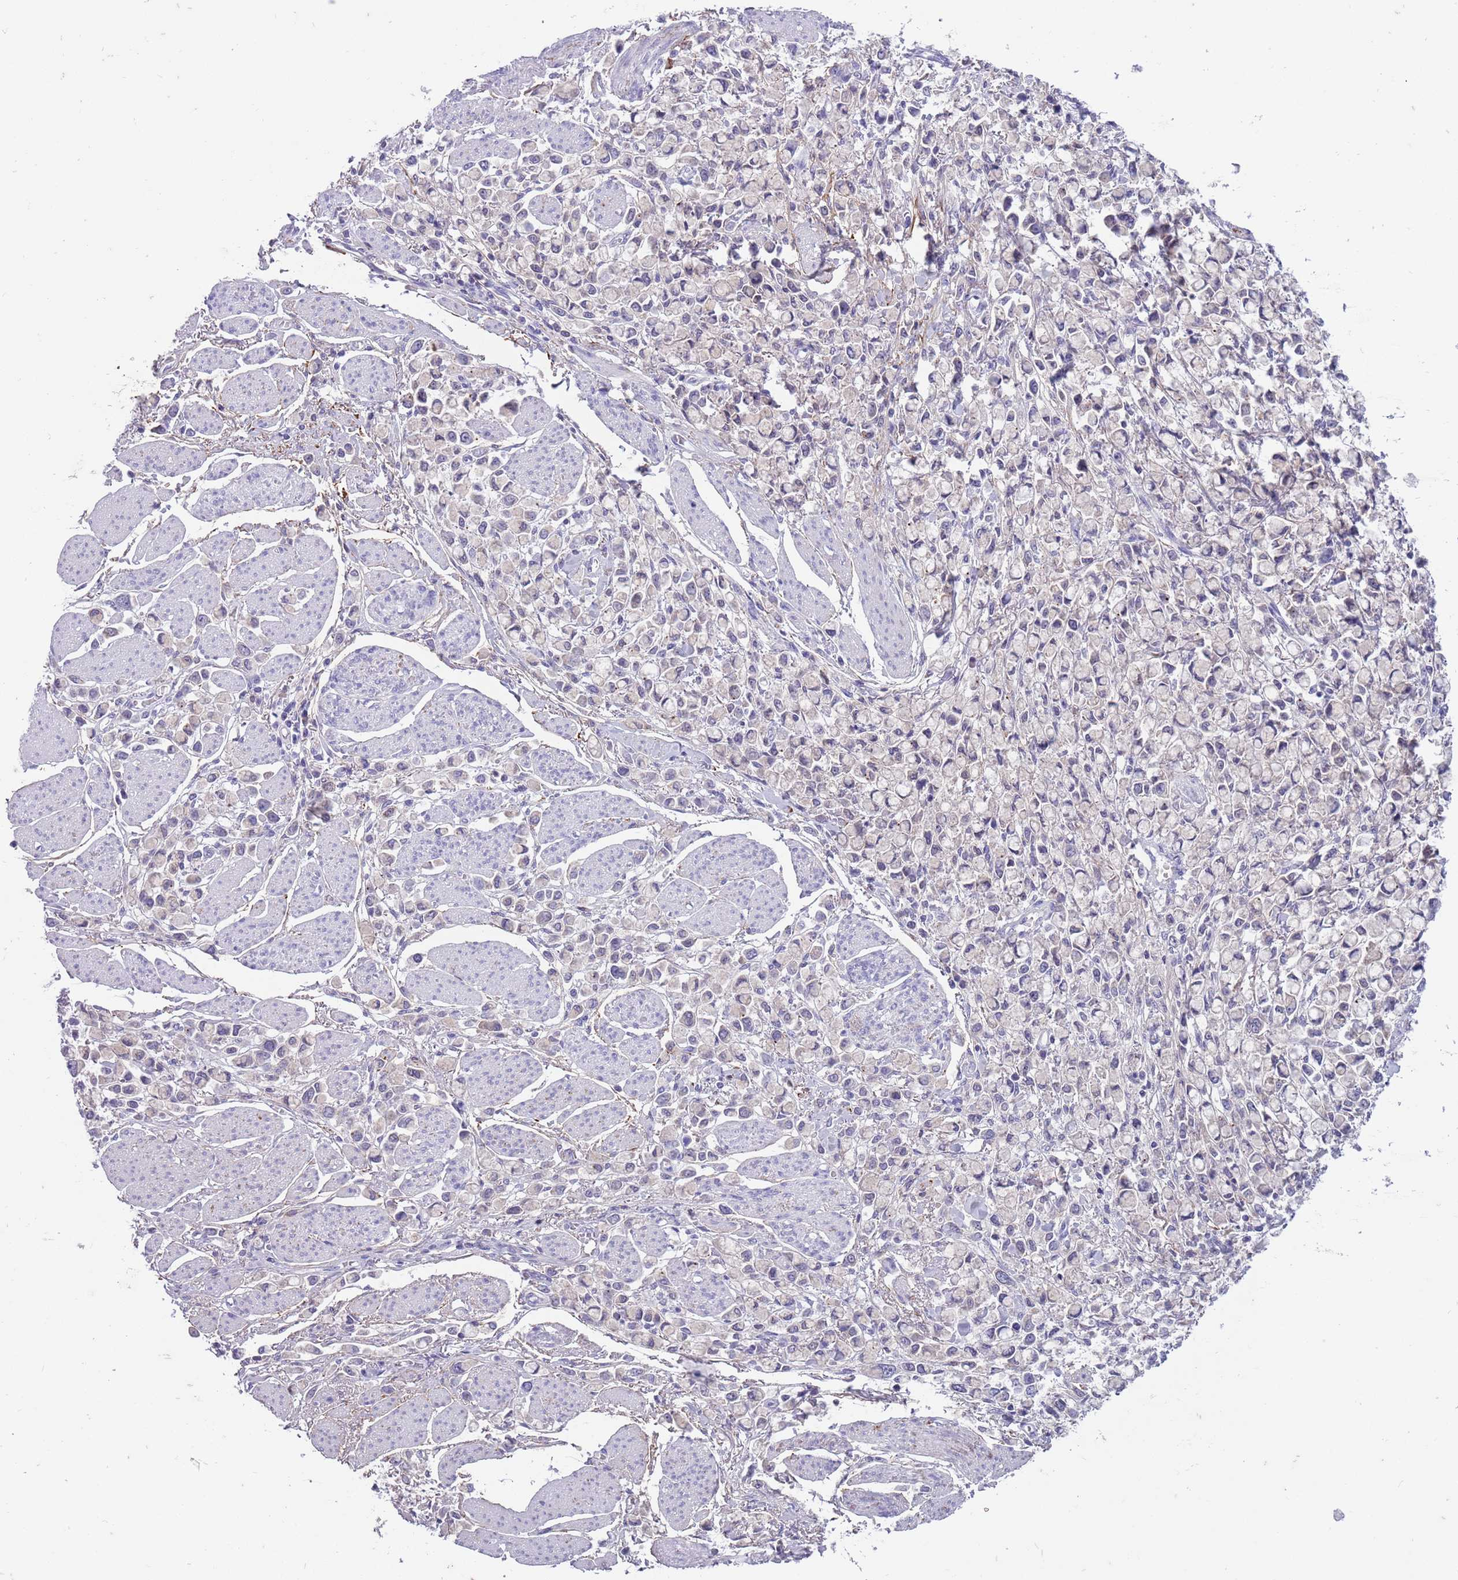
{"staining": {"intensity": "weak", "quantity": "<25%", "location": "cytoplasmic/membranous"}, "tissue": "stomach cancer", "cell_type": "Tumor cells", "image_type": "cancer", "snomed": [{"axis": "morphology", "description": "Adenocarcinoma, NOS"}, {"axis": "topography", "description": "Stomach"}], "caption": "Human stomach adenocarcinoma stained for a protein using immunohistochemistry reveals no expression in tumor cells.", "gene": "PFKFB2", "patient": {"sex": "female", "age": 81}}